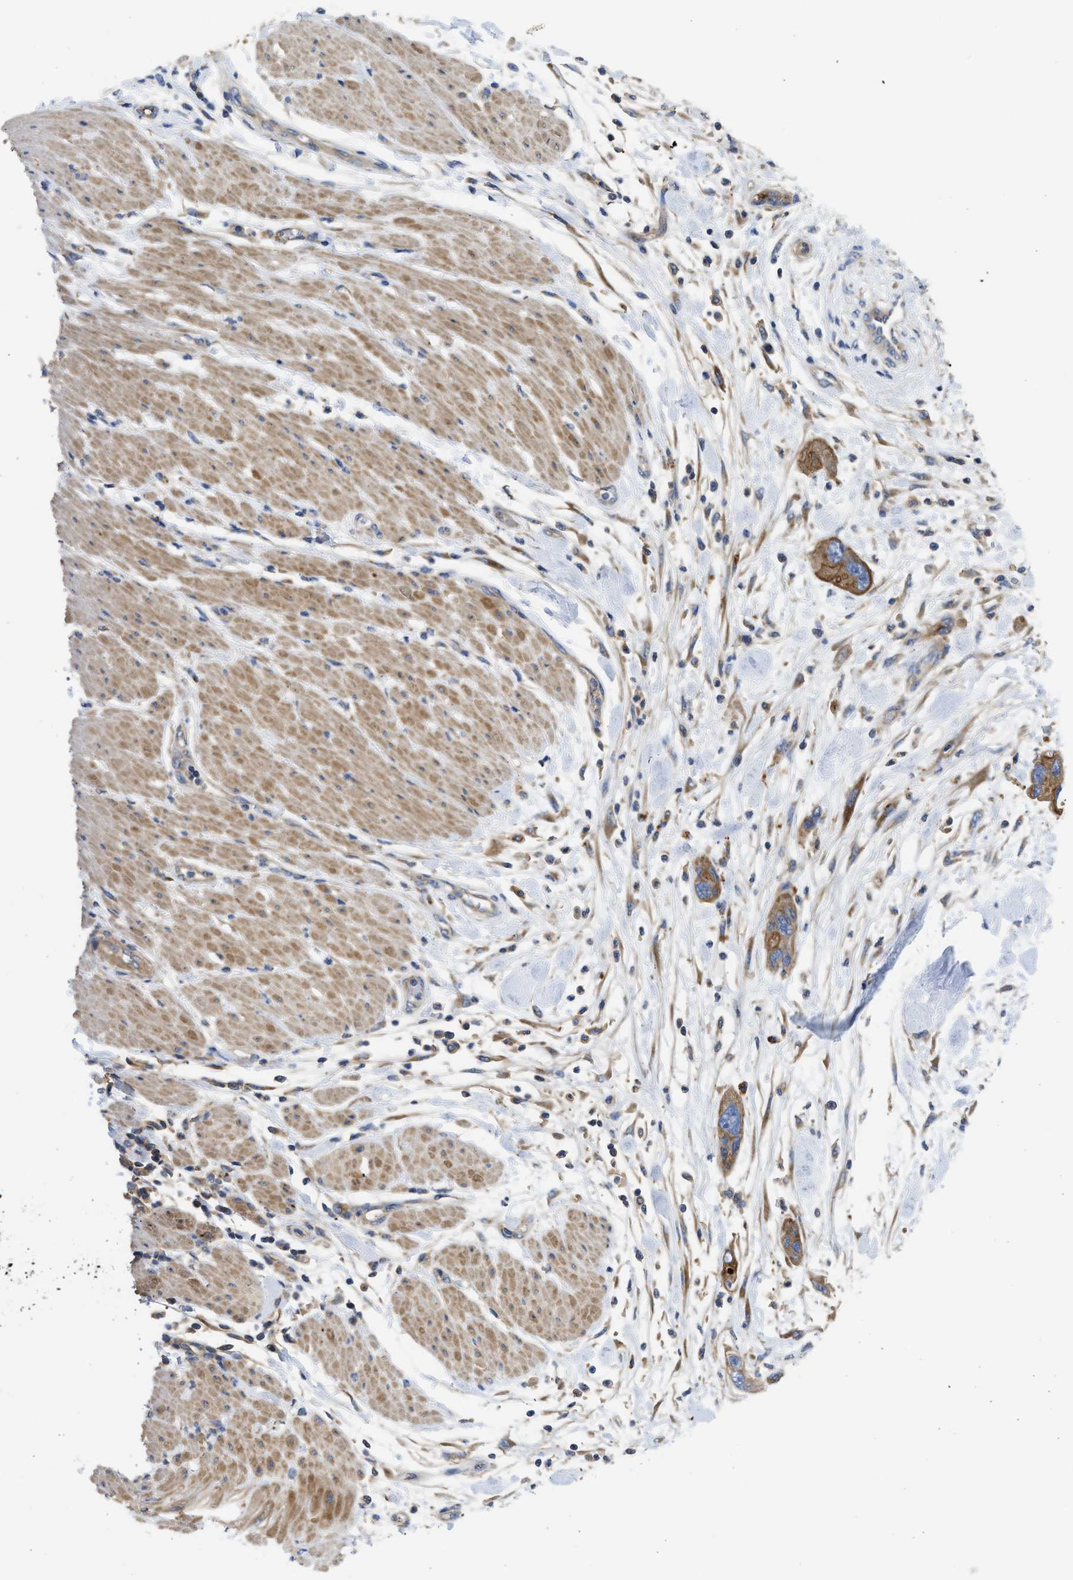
{"staining": {"intensity": "moderate", "quantity": ">75%", "location": "cytoplasmic/membranous"}, "tissue": "pancreatic cancer", "cell_type": "Tumor cells", "image_type": "cancer", "snomed": [{"axis": "morphology", "description": "Normal tissue, NOS"}, {"axis": "morphology", "description": "Adenocarcinoma, NOS"}, {"axis": "topography", "description": "Pancreas"}], "caption": "Moderate cytoplasmic/membranous positivity for a protein is present in approximately >75% of tumor cells of pancreatic adenocarcinoma using immunohistochemistry (IHC).", "gene": "CSRNP2", "patient": {"sex": "female", "age": 71}}